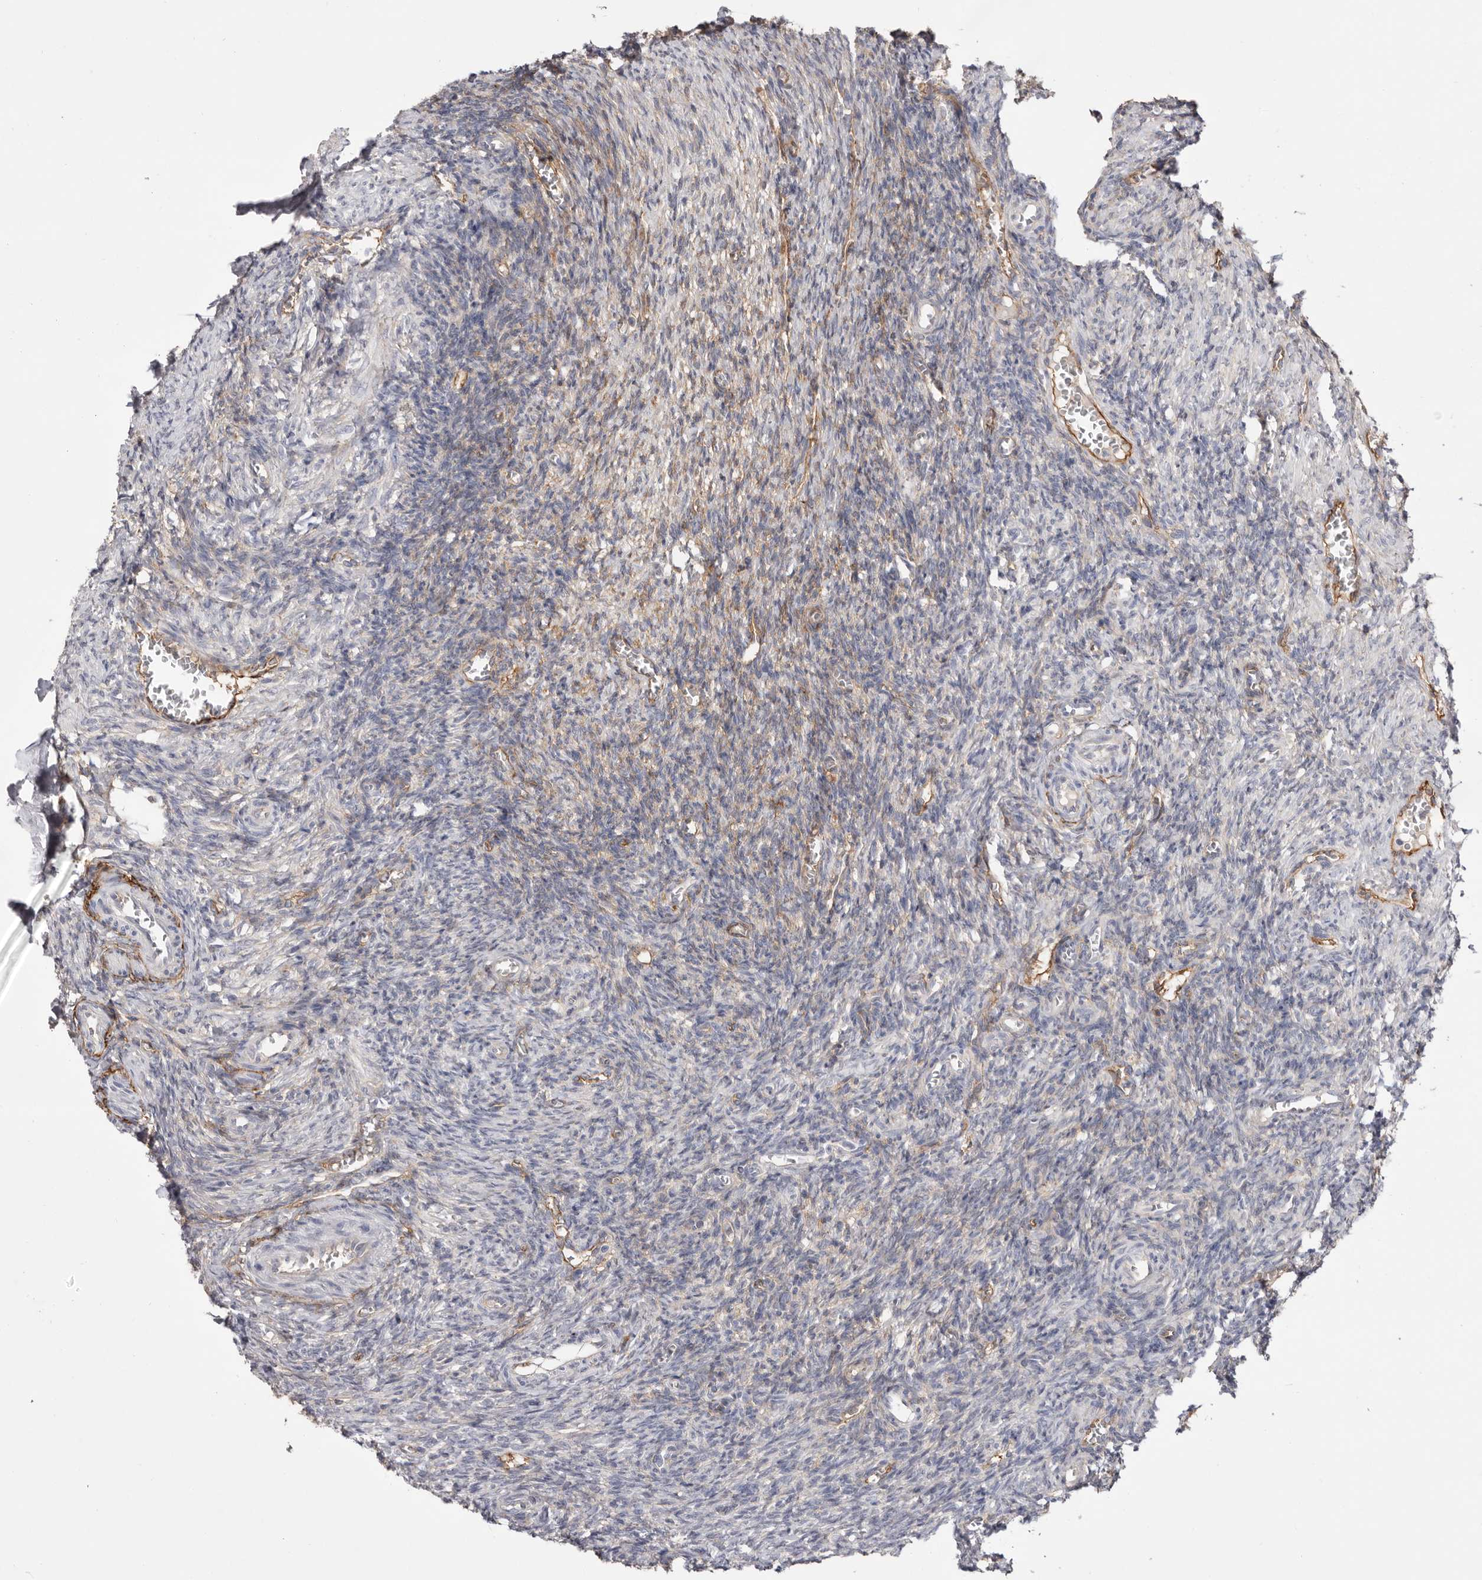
{"staining": {"intensity": "moderate", "quantity": "<25%", "location": "cytoplasmic/membranous"}, "tissue": "ovary", "cell_type": "Ovarian stroma cells", "image_type": "normal", "snomed": [{"axis": "morphology", "description": "Normal tissue, NOS"}, {"axis": "topography", "description": "Ovary"}], "caption": "DAB immunohistochemical staining of unremarkable ovary reveals moderate cytoplasmic/membranous protein staining in about <25% of ovarian stroma cells.", "gene": "LRRC66", "patient": {"sex": "female", "age": 27}}